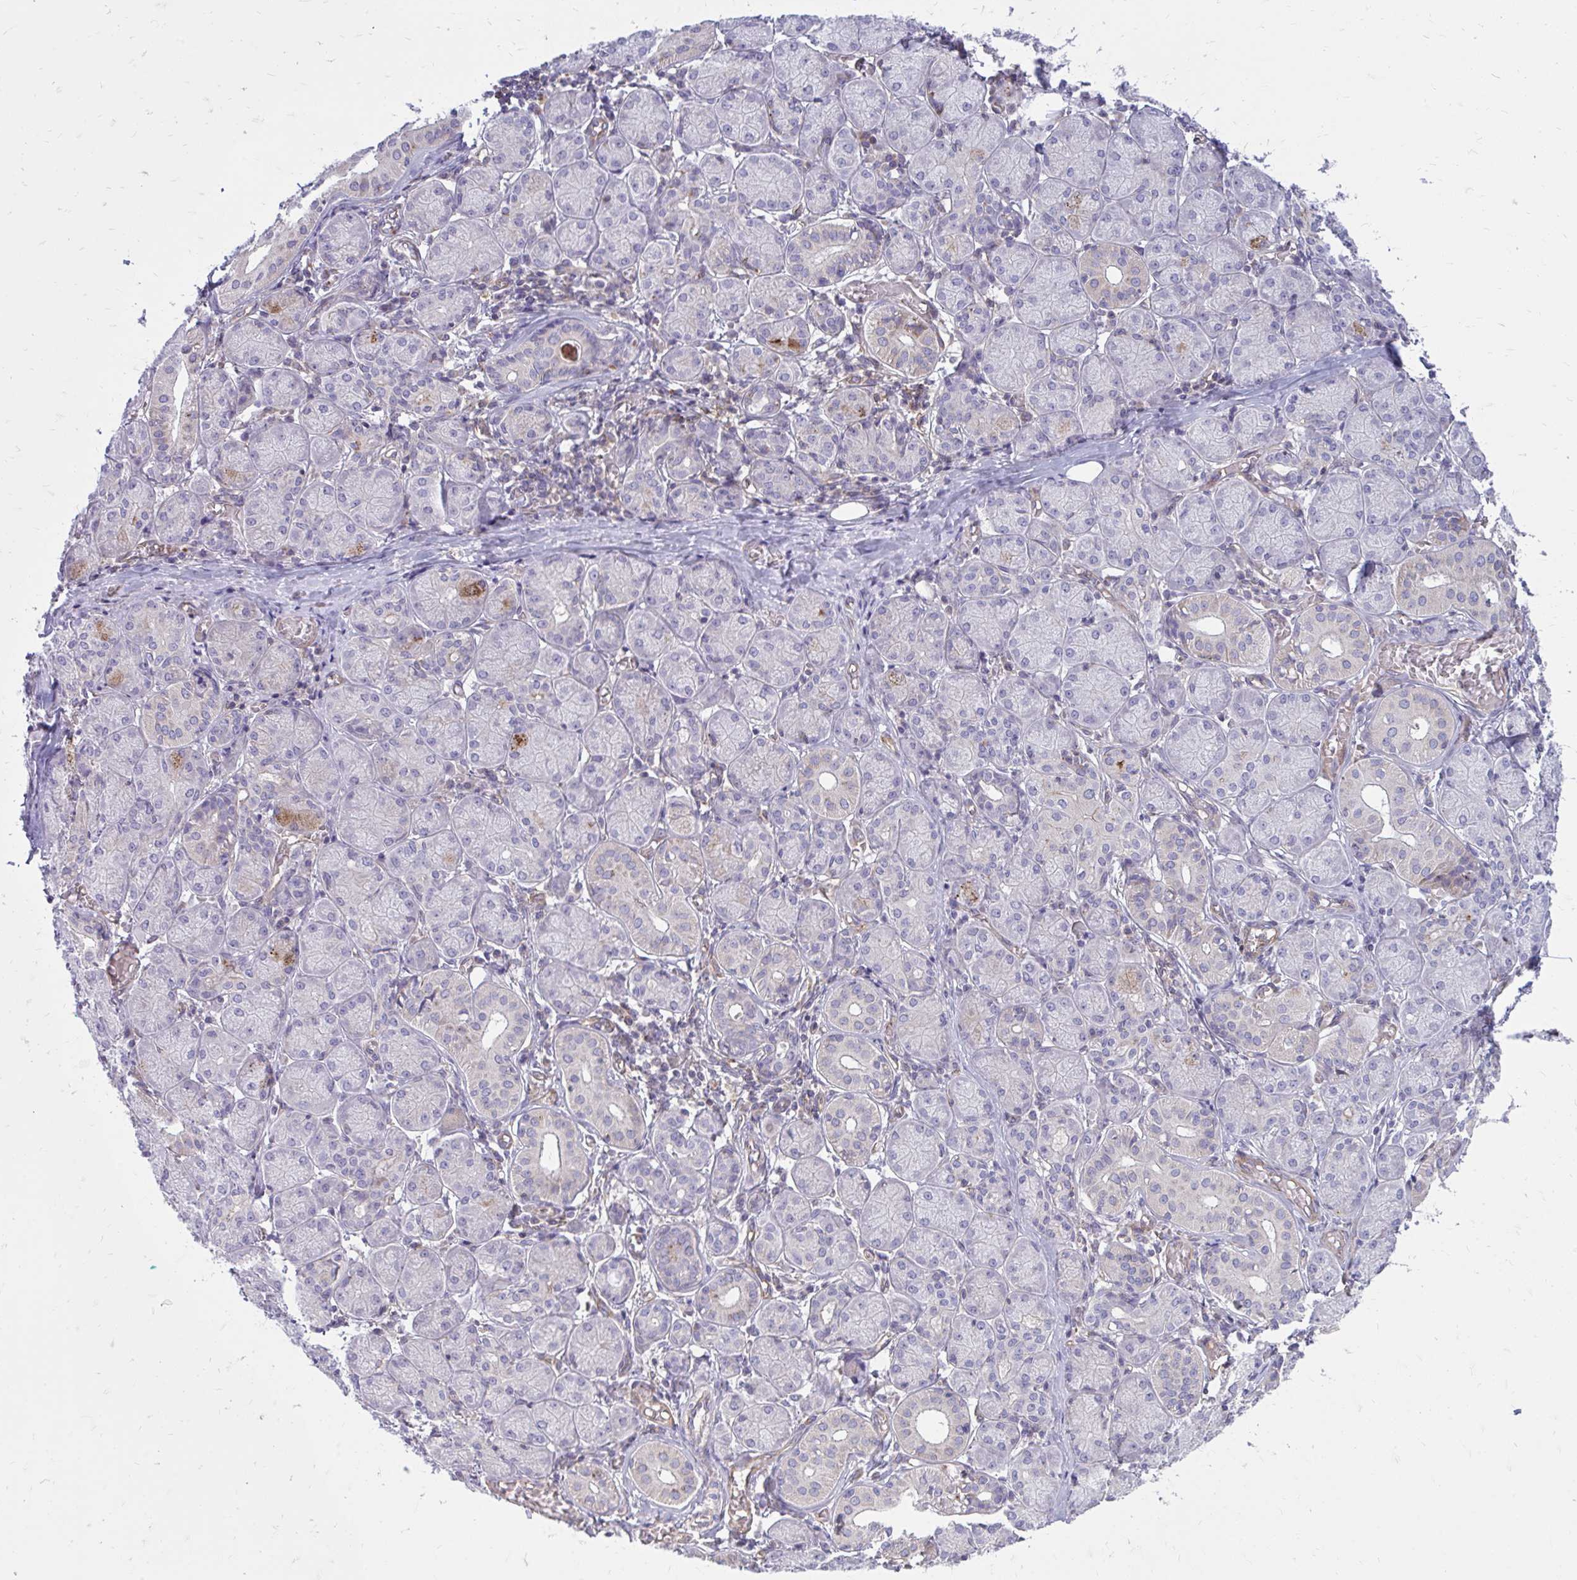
{"staining": {"intensity": "weak", "quantity": "<25%", "location": "cytoplasmic/membranous"}, "tissue": "salivary gland", "cell_type": "Glandular cells", "image_type": "normal", "snomed": [{"axis": "morphology", "description": "Normal tissue, NOS"}, {"axis": "topography", "description": "Salivary gland"}], "caption": "Immunohistochemistry (IHC) of benign human salivary gland exhibits no staining in glandular cells.", "gene": "ASAP1", "patient": {"sex": "female", "age": 24}}